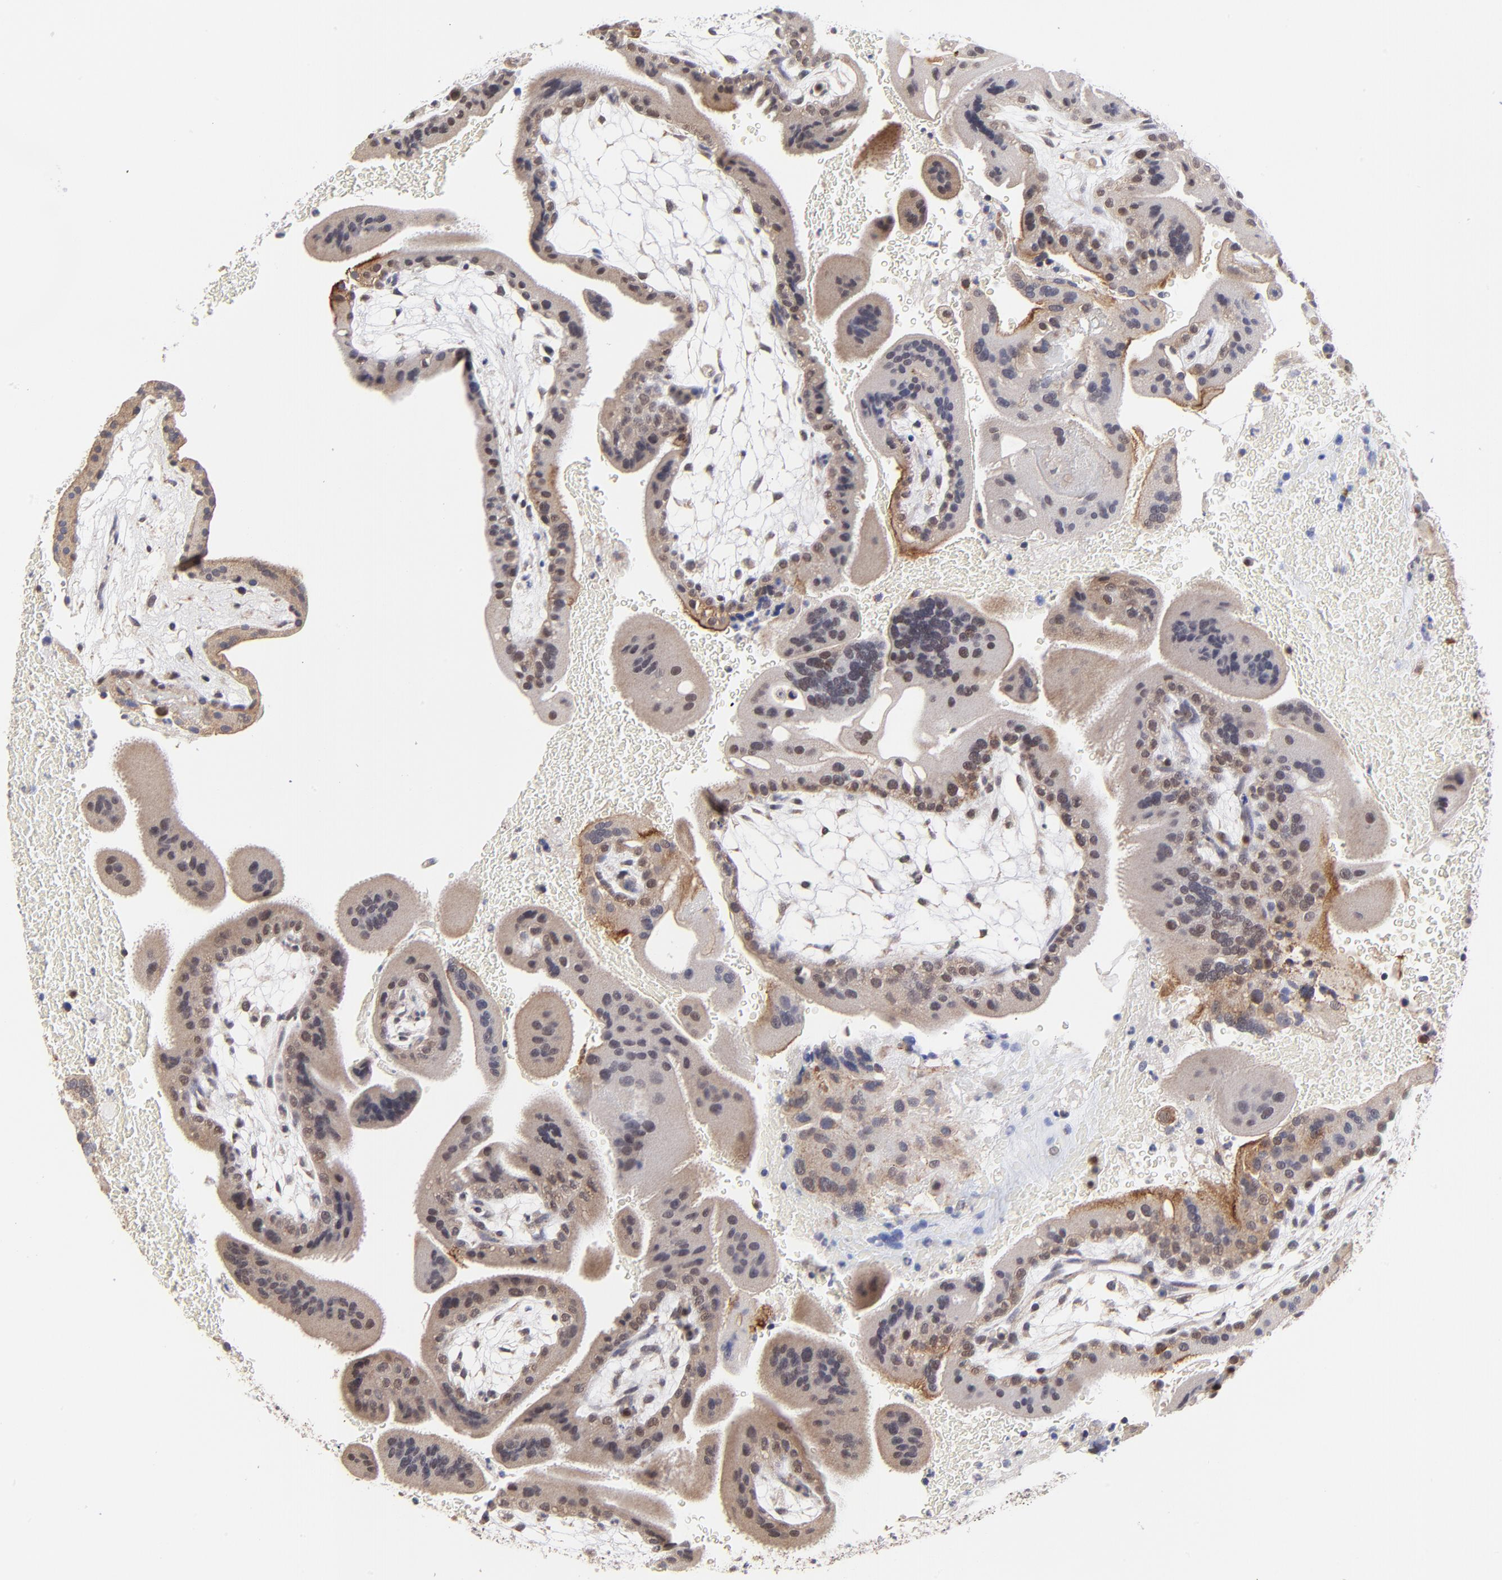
{"staining": {"intensity": "weak", "quantity": ">75%", "location": "cytoplasmic/membranous"}, "tissue": "placenta", "cell_type": "Trophoblastic cells", "image_type": "normal", "snomed": [{"axis": "morphology", "description": "Normal tissue, NOS"}, {"axis": "topography", "description": "Placenta"}], "caption": "Protein analysis of benign placenta displays weak cytoplasmic/membranous expression in about >75% of trophoblastic cells. The protein is stained brown, and the nuclei are stained in blue (DAB IHC with brightfield microscopy, high magnification).", "gene": "FBXL12", "patient": {"sex": "female", "age": 19}}